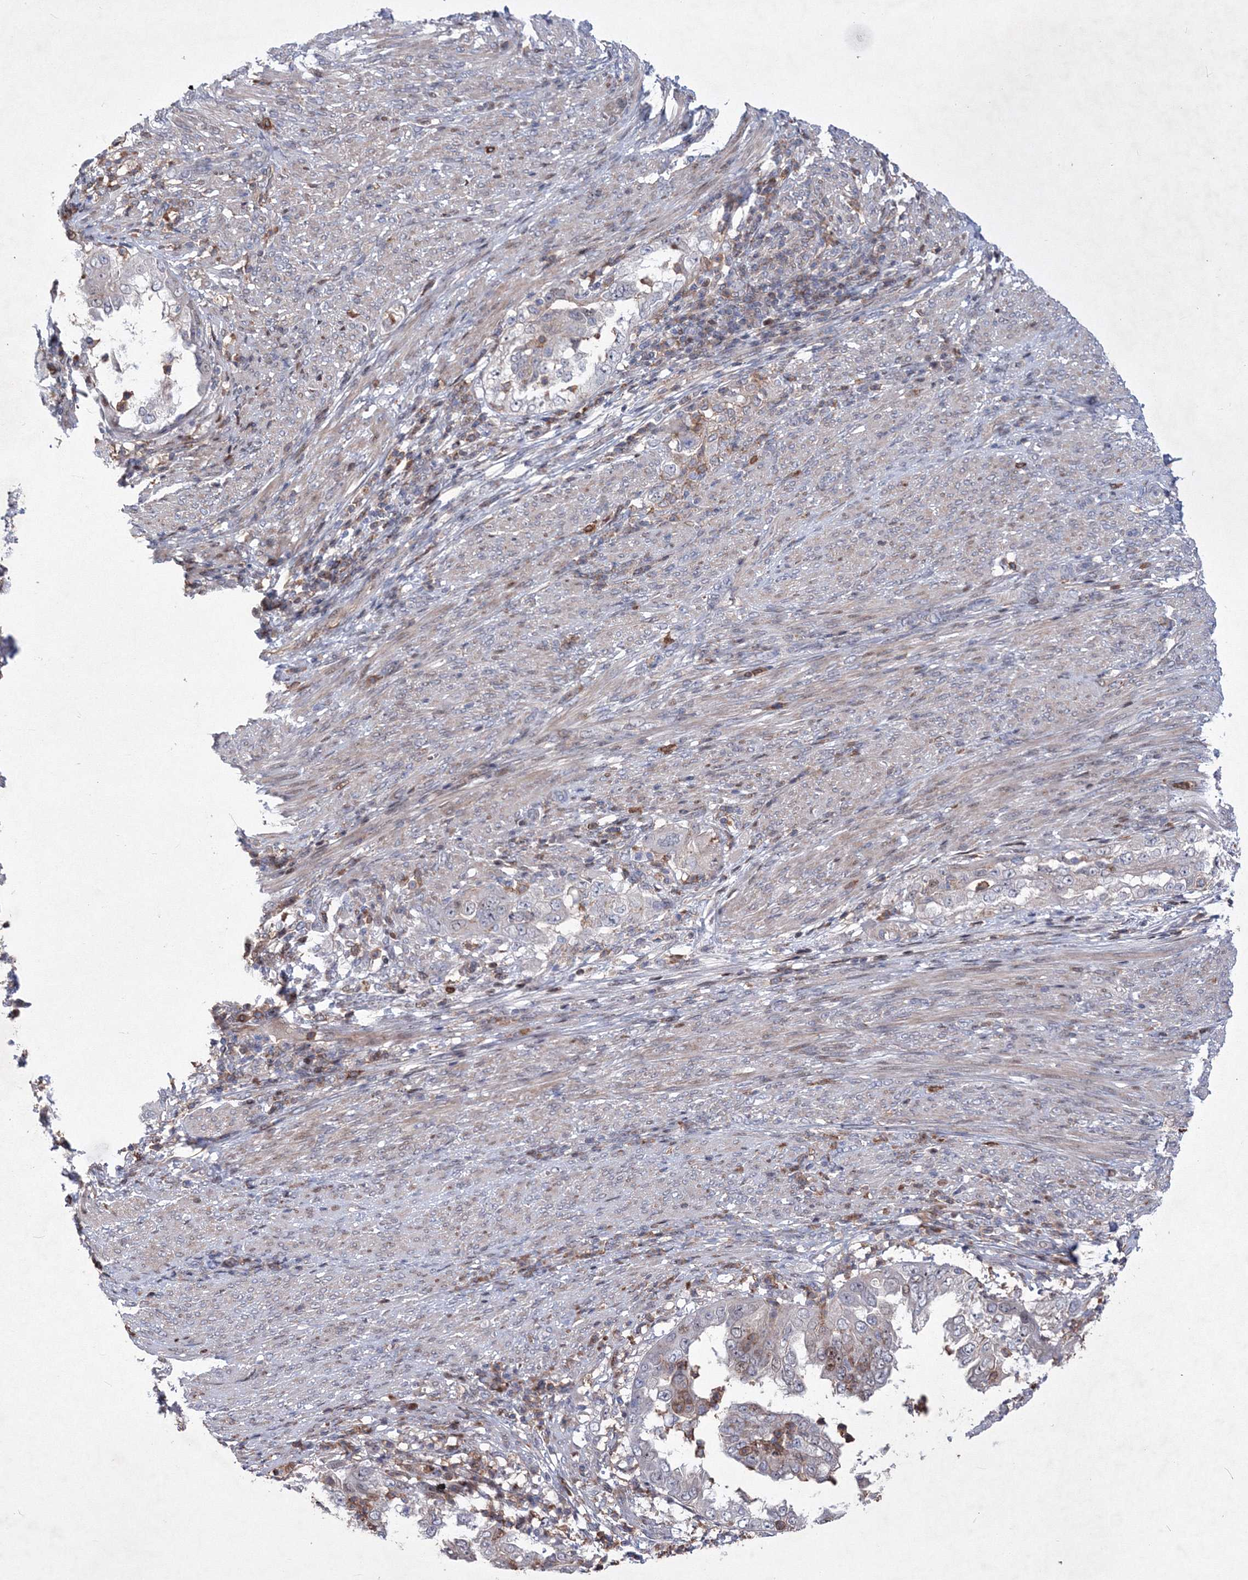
{"staining": {"intensity": "negative", "quantity": "none", "location": "none"}, "tissue": "endometrial cancer", "cell_type": "Tumor cells", "image_type": "cancer", "snomed": [{"axis": "morphology", "description": "Adenocarcinoma, NOS"}, {"axis": "topography", "description": "Endometrium"}], "caption": "Tumor cells show no significant protein staining in adenocarcinoma (endometrial).", "gene": "RNPEPL1", "patient": {"sex": "female", "age": 85}}